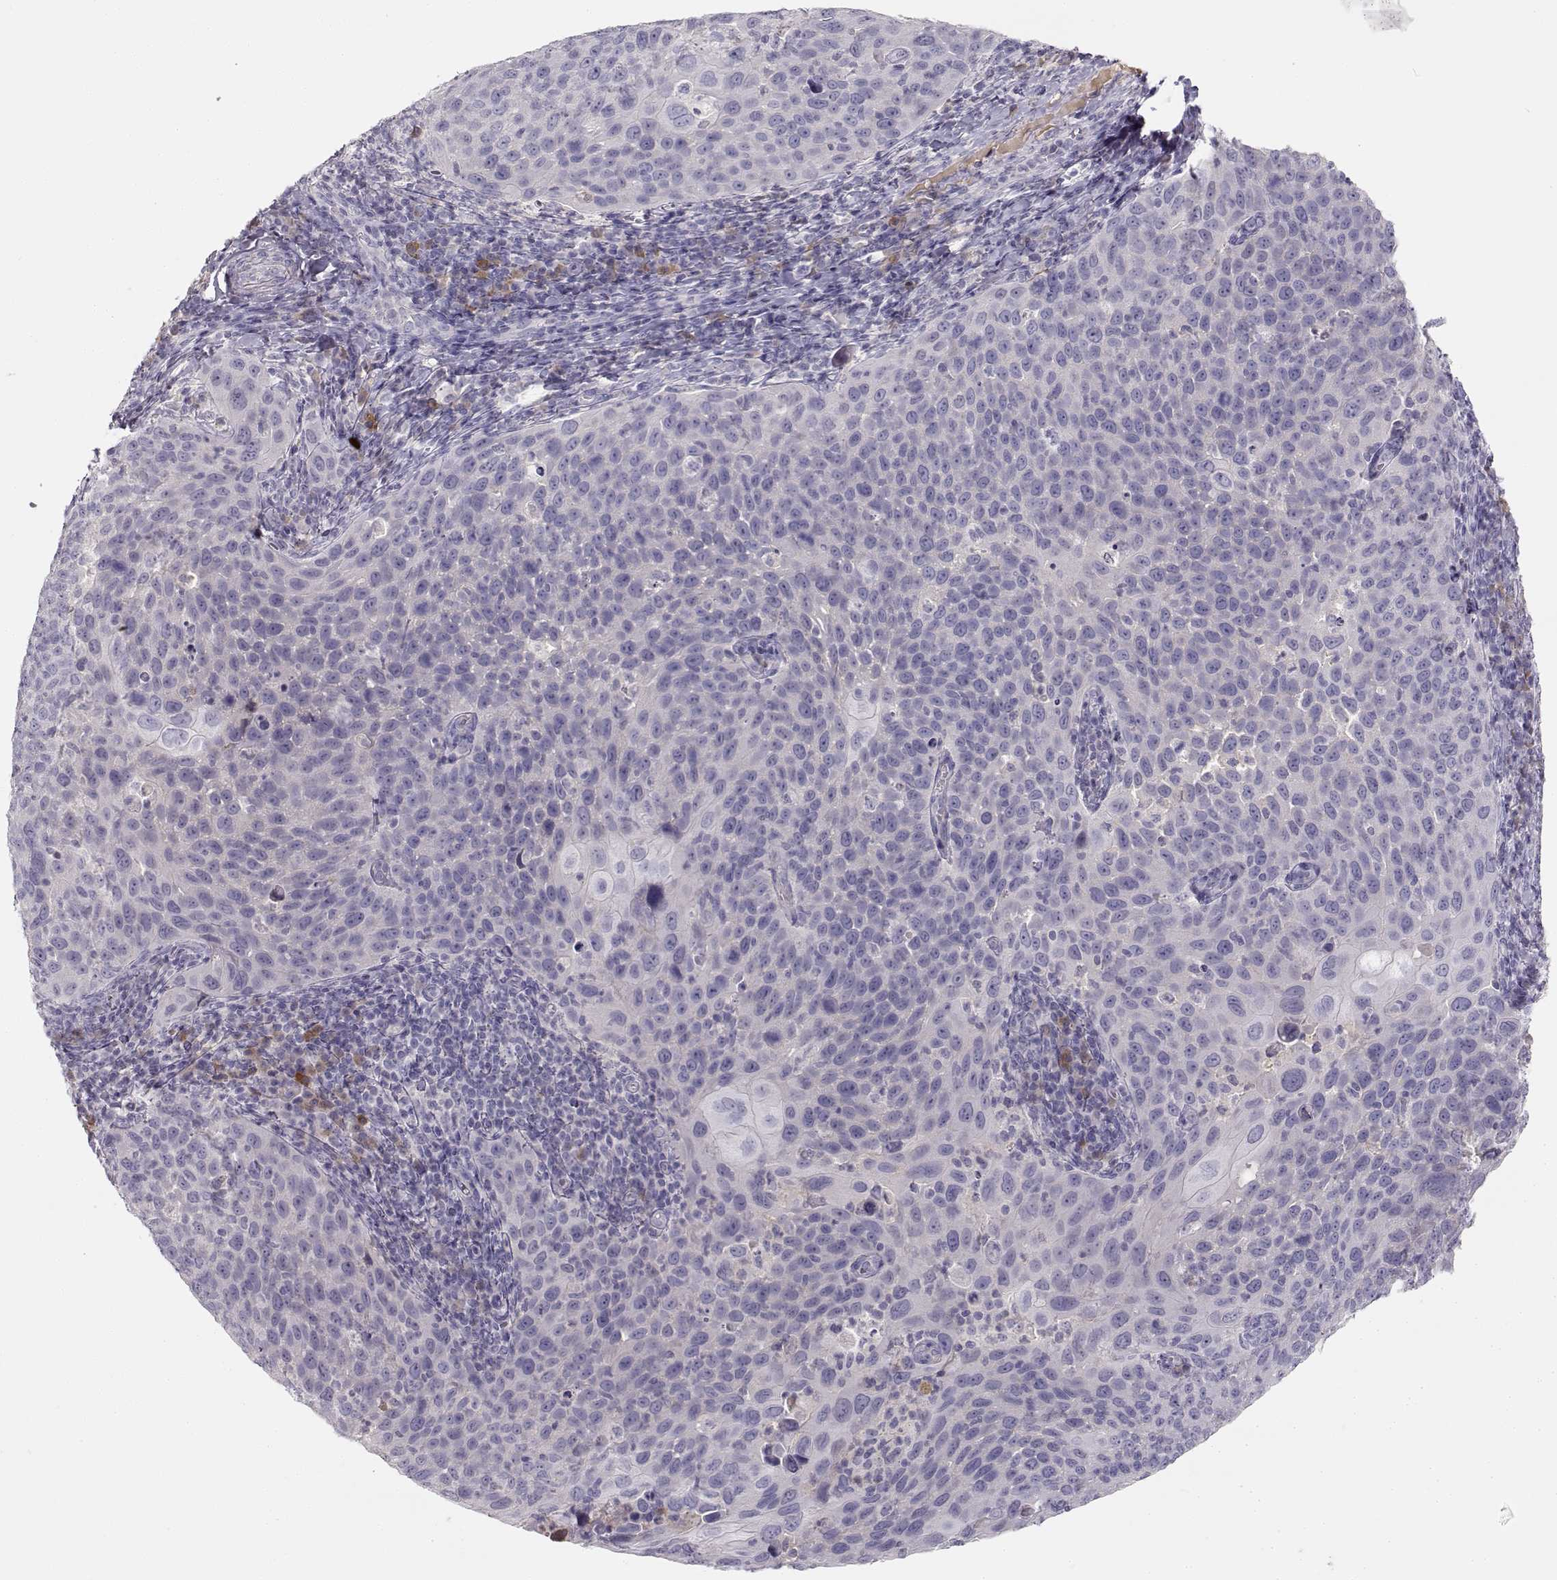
{"staining": {"intensity": "negative", "quantity": "none", "location": "none"}, "tissue": "cervical cancer", "cell_type": "Tumor cells", "image_type": "cancer", "snomed": [{"axis": "morphology", "description": "Squamous cell carcinoma, NOS"}, {"axis": "topography", "description": "Cervix"}], "caption": "DAB immunohistochemical staining of human cervical squamous cell carcinoma demonstrates no significant positivity in tumor cells.", "gene": "SLCO6A1", "patient": {"sex": "female", "age": 54}}